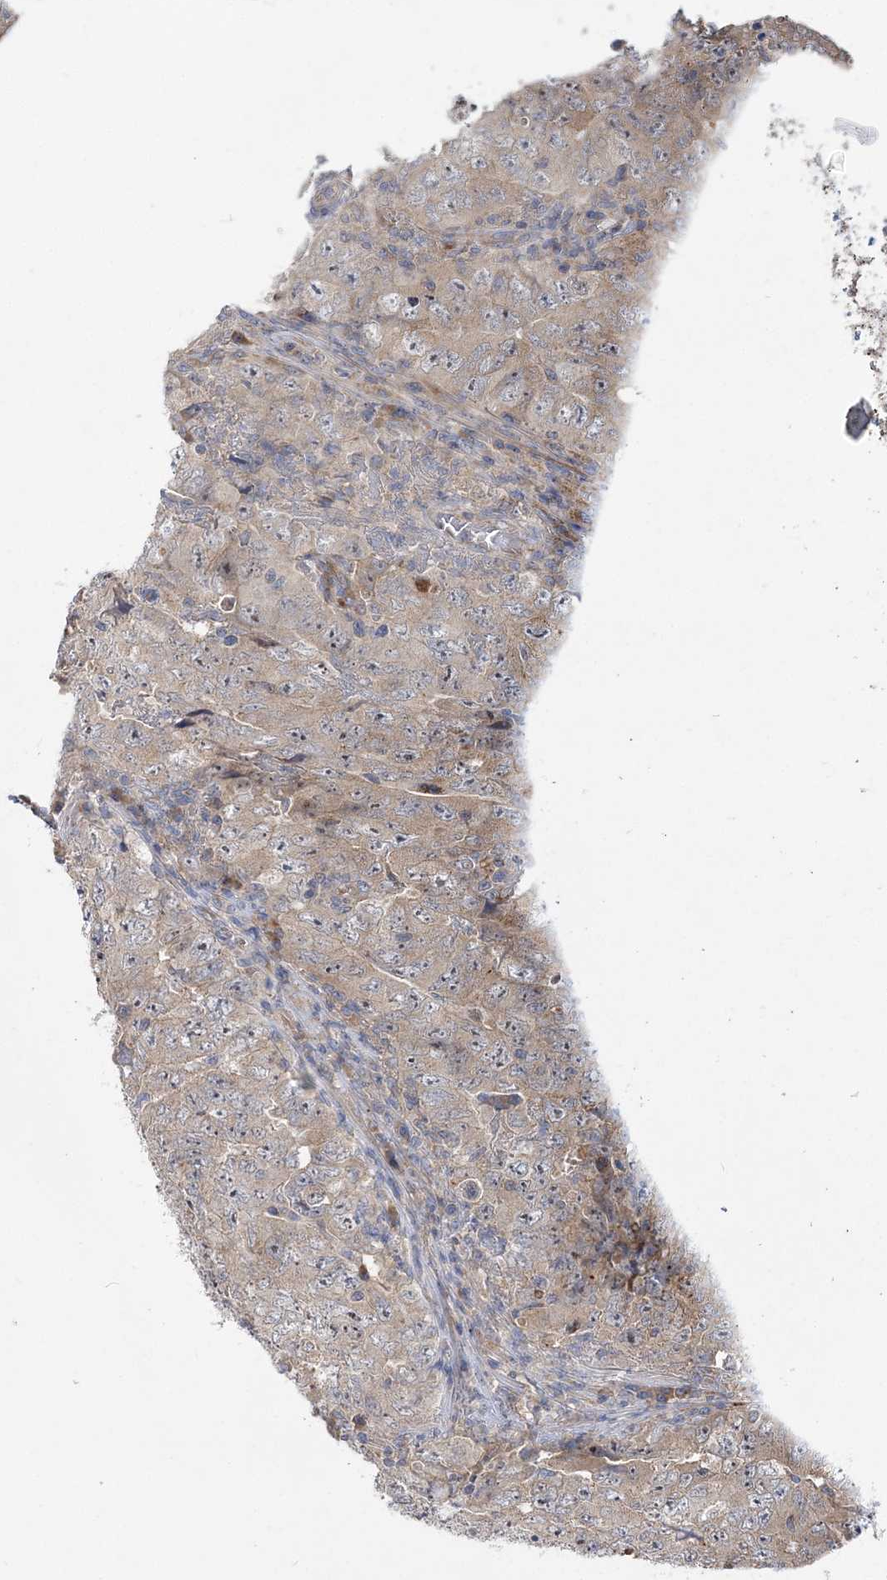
{"staining": {"intensity": "weak", "quantity": "25%-75%", "location": "cytoplasmic/membranous"}, "tissue": "testis cancer", "cell_type": "Tumor cells", "image_type": "cancer", "snomed": [{"axis": "morphology", "description": "Carcinoma, Embryonal, NOS"}, {"axis": "topography", "description": "Testis"}], "caption": "Human testis cancer stained with a brown dye shows weak cytoplasmic/membranous positive expression in about 25%-75% of tumor cells.", "gene": "MMADHC", "patient": {"sex": "male", "age": 26}}